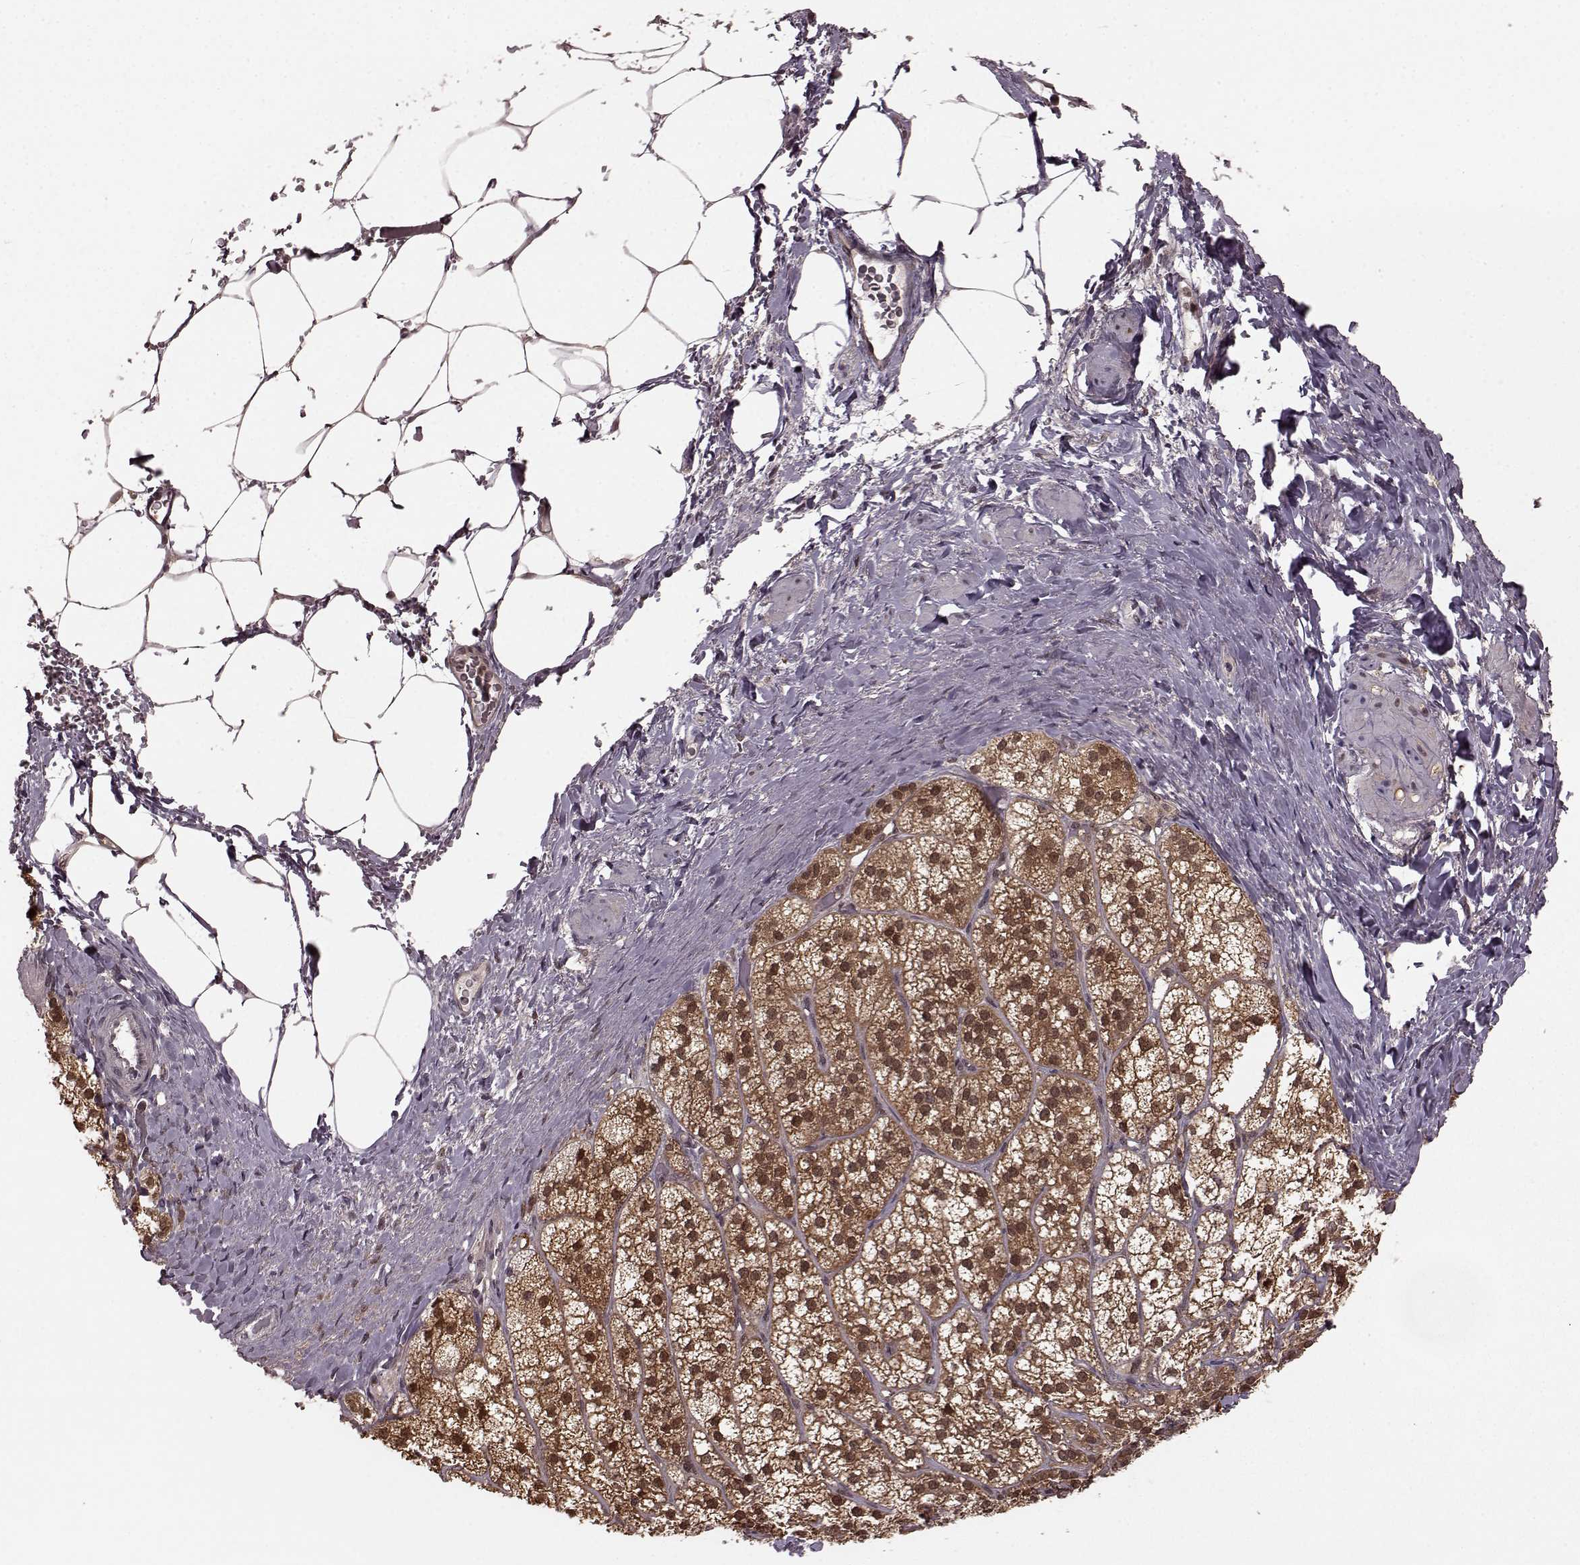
{"staining": {"intensity": "moderate", "quantity": ">75%", "location": "cytoplasmic/membranous,nuclear"}, "tissue": "adrenal gland", "cell_type": "Glandular cells", "image_type": "normal", "snomed": [{"axis": "morphology", "description": "Normal tissue, NOS"}, {"axis": "topography", "description": "Adrenal gland"}], "caption": "Adrenal gland stained for a protein (brown) demonstrates moderate cytoplasmic/membranous,nuclear positive expression in about >75% of glandular cells.", "gene": "GSS", "patient": {"sex": "female", "age": 60}}